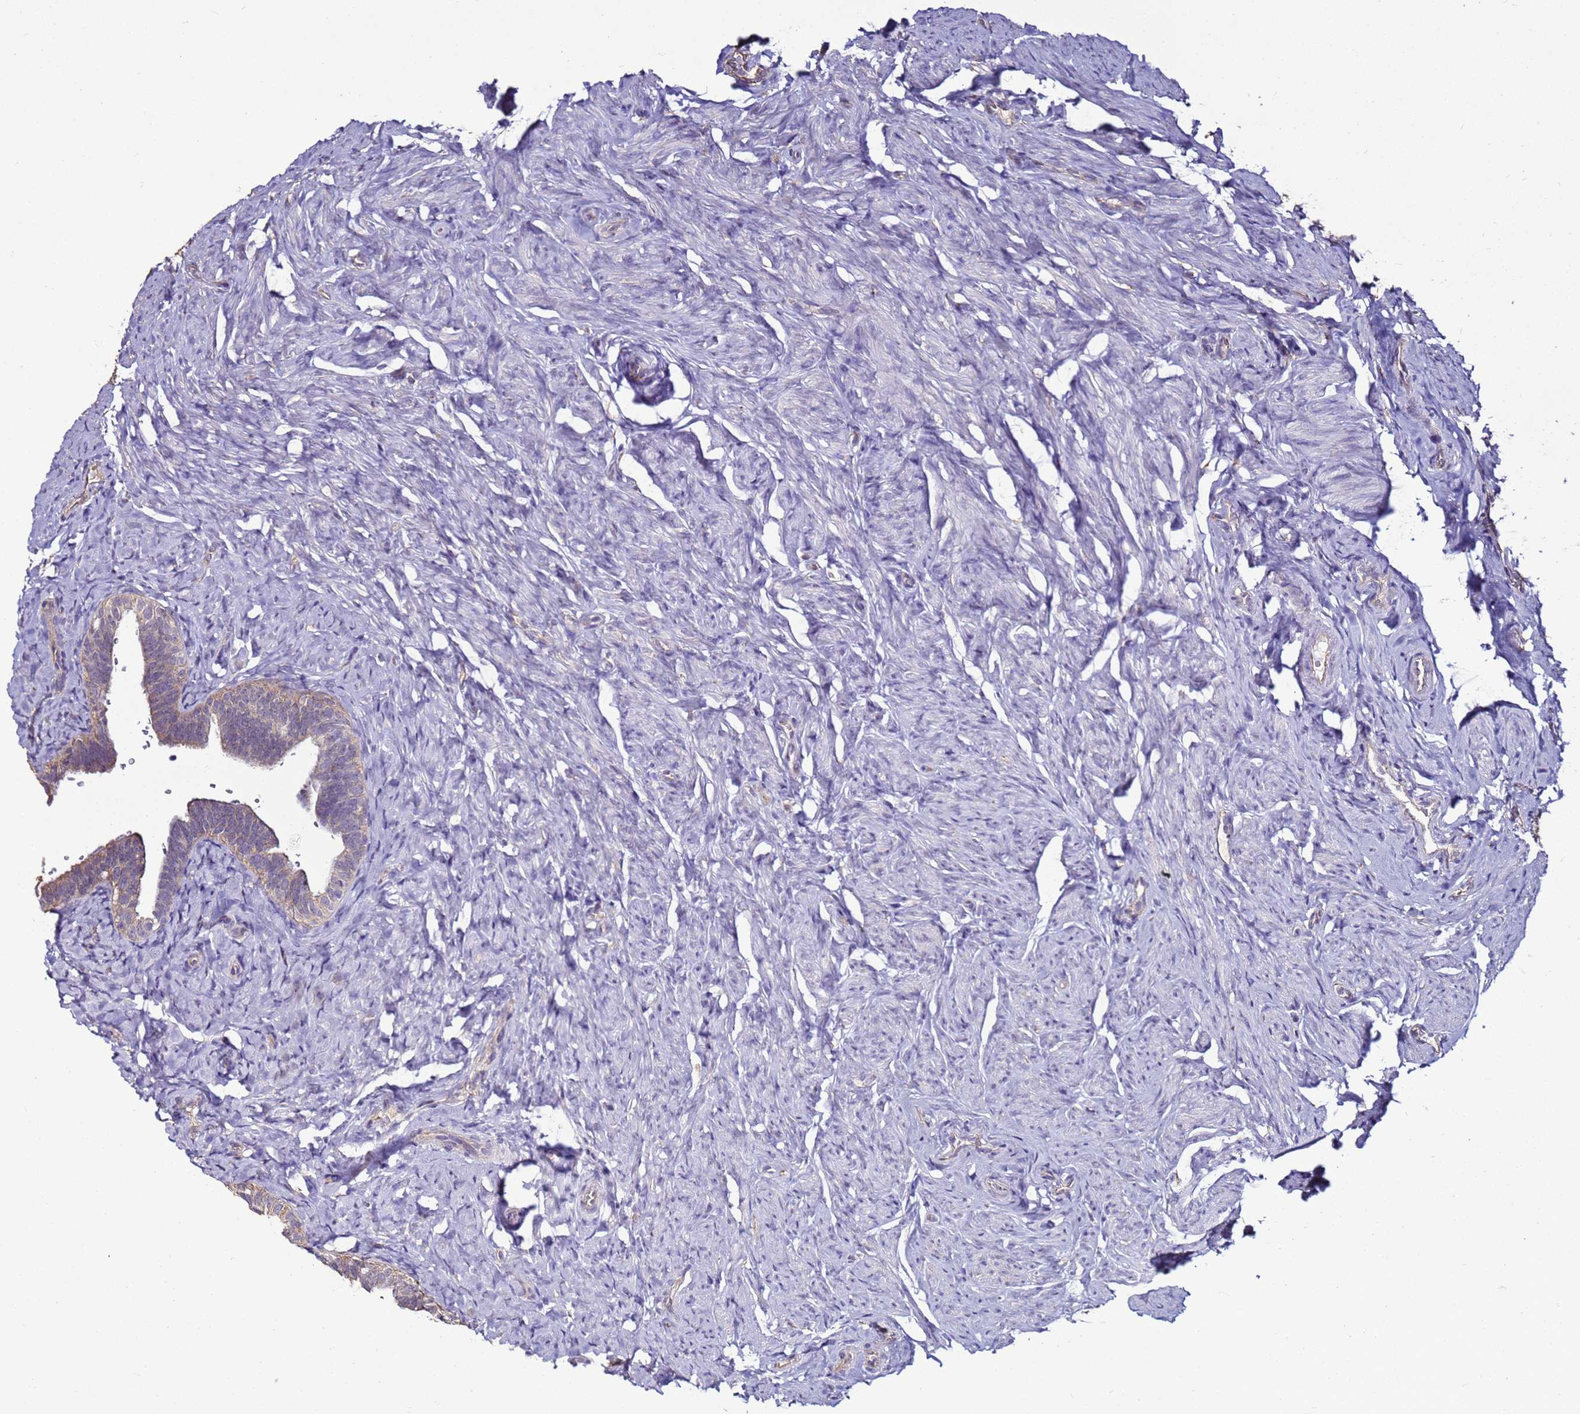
{"staining": {"intensity": "weak", "quantity": "<25%", "location": "cytoplasmic/membranous"}, "tissue": "fallopian tube", "cell_type": "Glandular cells", "image_type": "normal", "snomed": [{"axis": "morphology", "description": "Normal tissue, NOS"}, {"axis": "topography", "description": "Fallopian tube"}], "caption": "Immunohistochemical staining of benign human fallopian tube shows no significant positivity in glandular cells. Nuclei are stained in blue.", "gene": "ENOPH1", "patient": {"sex": "female", "age": 39}}